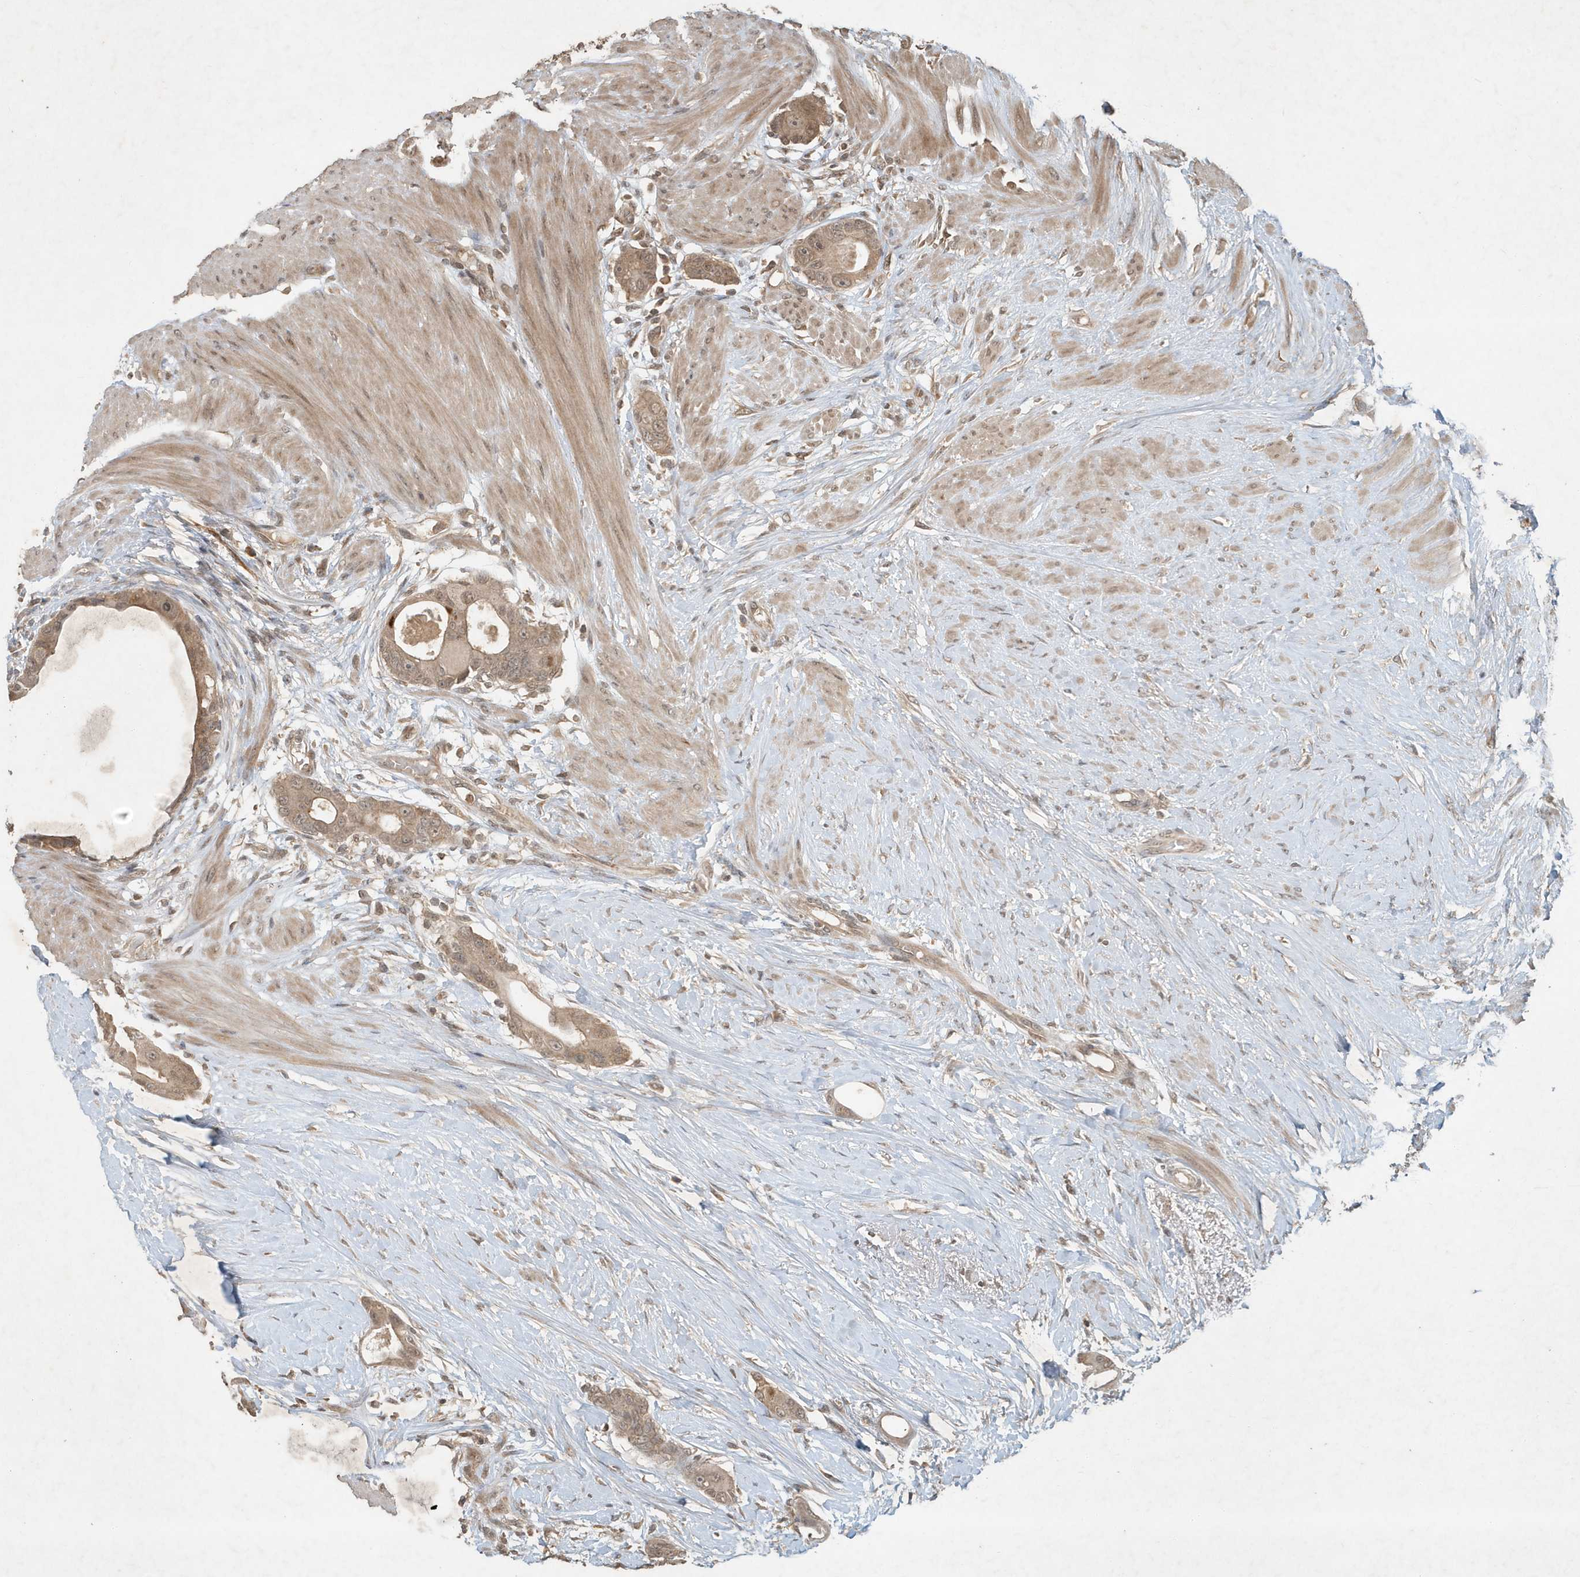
{"staining": {"intensity": "moderate", "quantity": ">75%", "location": "cytoplasmic/membranous"}, "tissue": "colorectal cancer", "cell_type": "Tumor cells", "image_type": "cancer", "snomed": [{"axis": "morphology", "description": "Adenocarcinoma, NOS"}, {"axis": "topography", "description": "Rectum"}], "caption": "A high-resolution micrograph shows immunohistochemistry (IHC) staining of colorectal cancer (adenocarcinoma), which reveals moderate cytoplasmic/membranous positivity in approximately >75% of tumor cells. (Stains: DAB (3,3'-diaminobenzidine) in brown, nuclei in blue, Microscopy: brightfield microscopy at high magnification).", "gene": "ABCB9", "patient": {"sex": "male", "age": 51}}